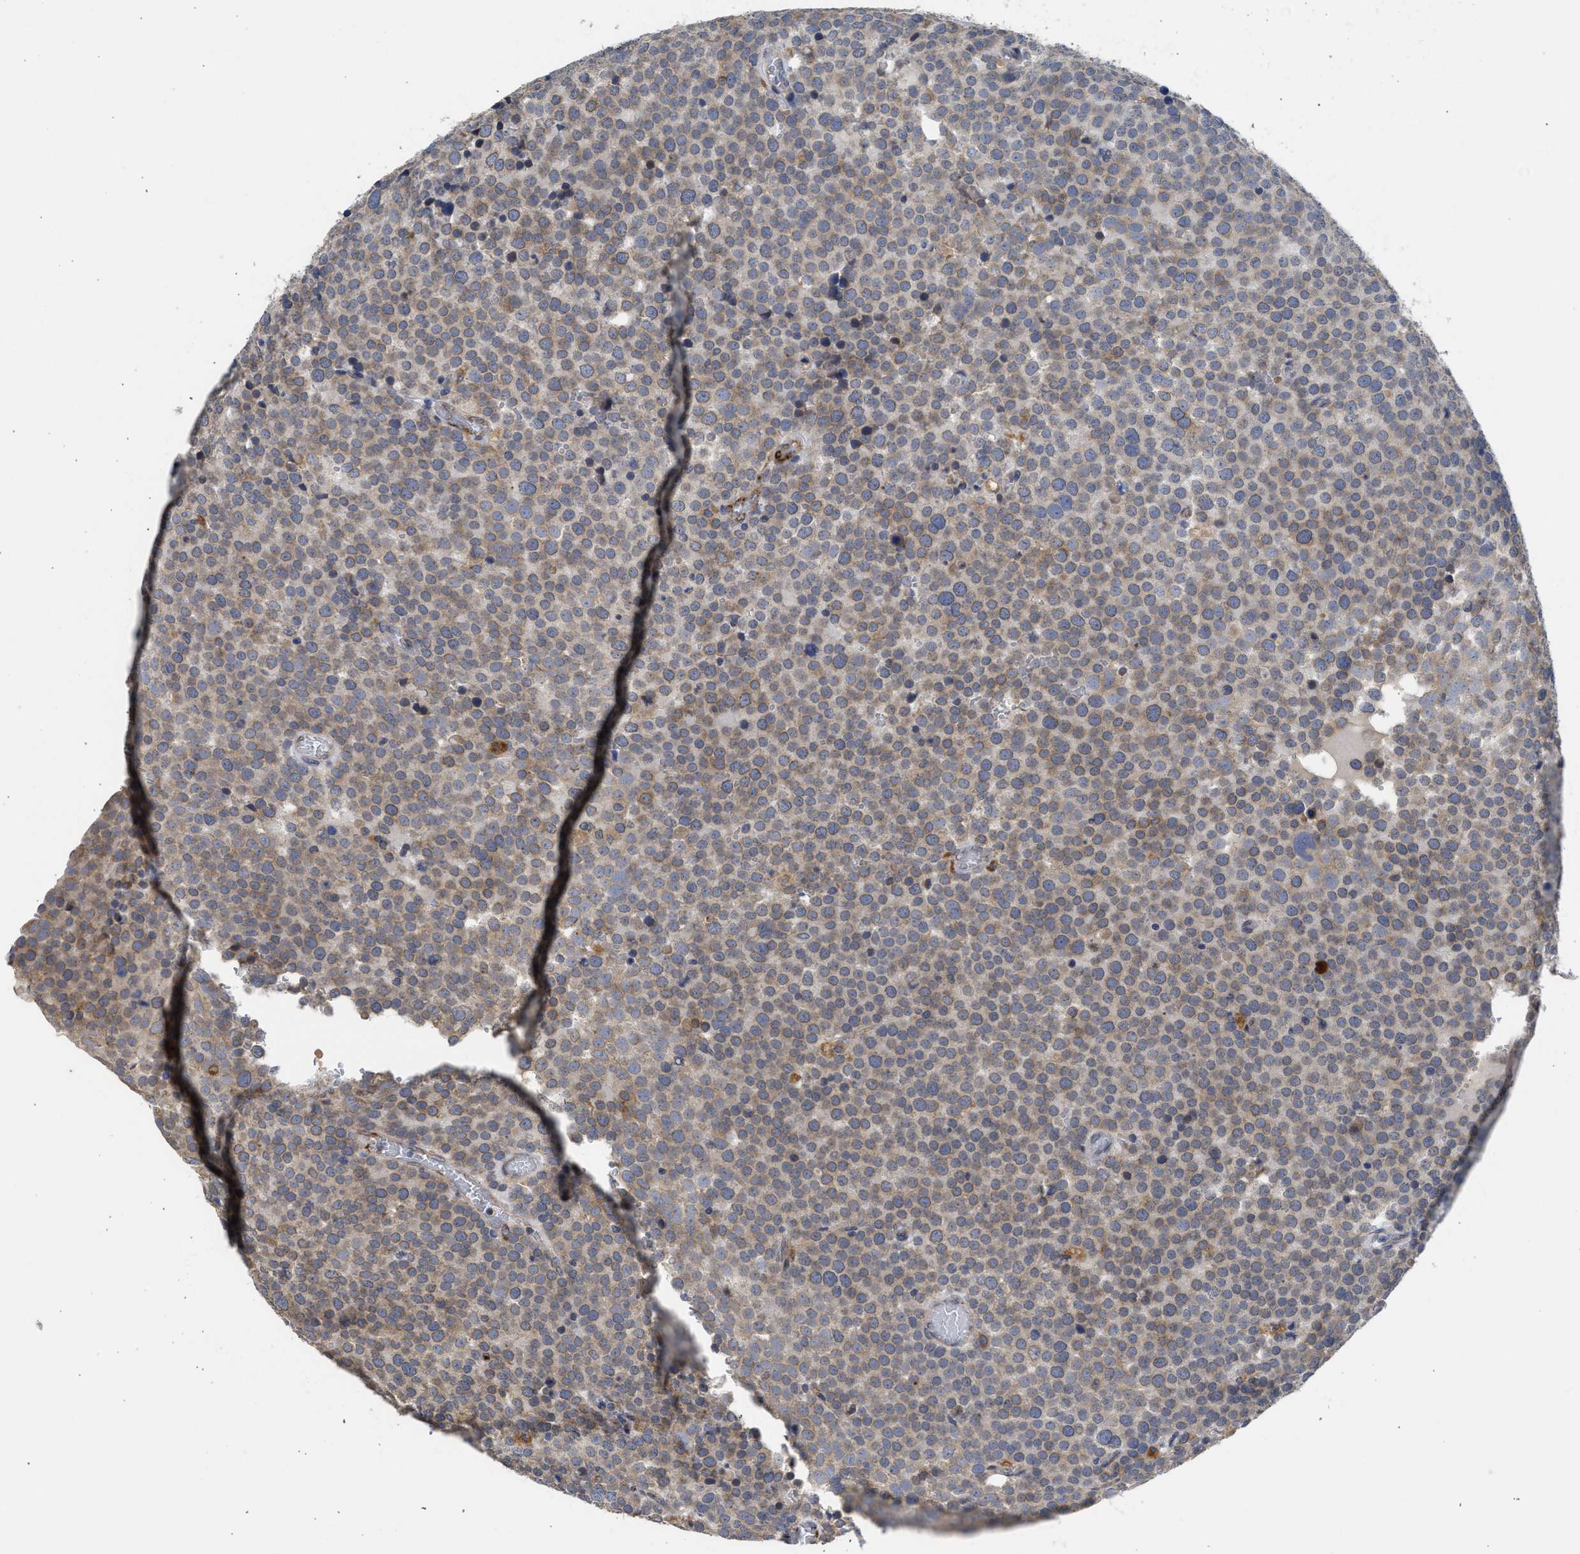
{"staining": {"intensity": "weak", "quantity": ">75%", "location": "cytoplasmic/membranous"}, "tissue": "testis cancer", "cell_type": "Tumor cells", "image_type": "cancer", "snomed": [{"axis": "morphology", "description": "Normal tissue, NOS"}, {"axis": "morphology", "description": "Seminoma, NOS"}, {"axis": "topography", "description": "Testis"}], "caption": "IHC image of neoplastic tissue: testis cancer (seminoma) stained using immunohistochemistry exhibits low levels of weak protein expression localized specifically in the cytoplasmic/membranous of tumor cells, appearing as a cytoplasmic/membranous brown color.", "gene": "TMED1", "patient": {"sex": "male", "age": 71}}